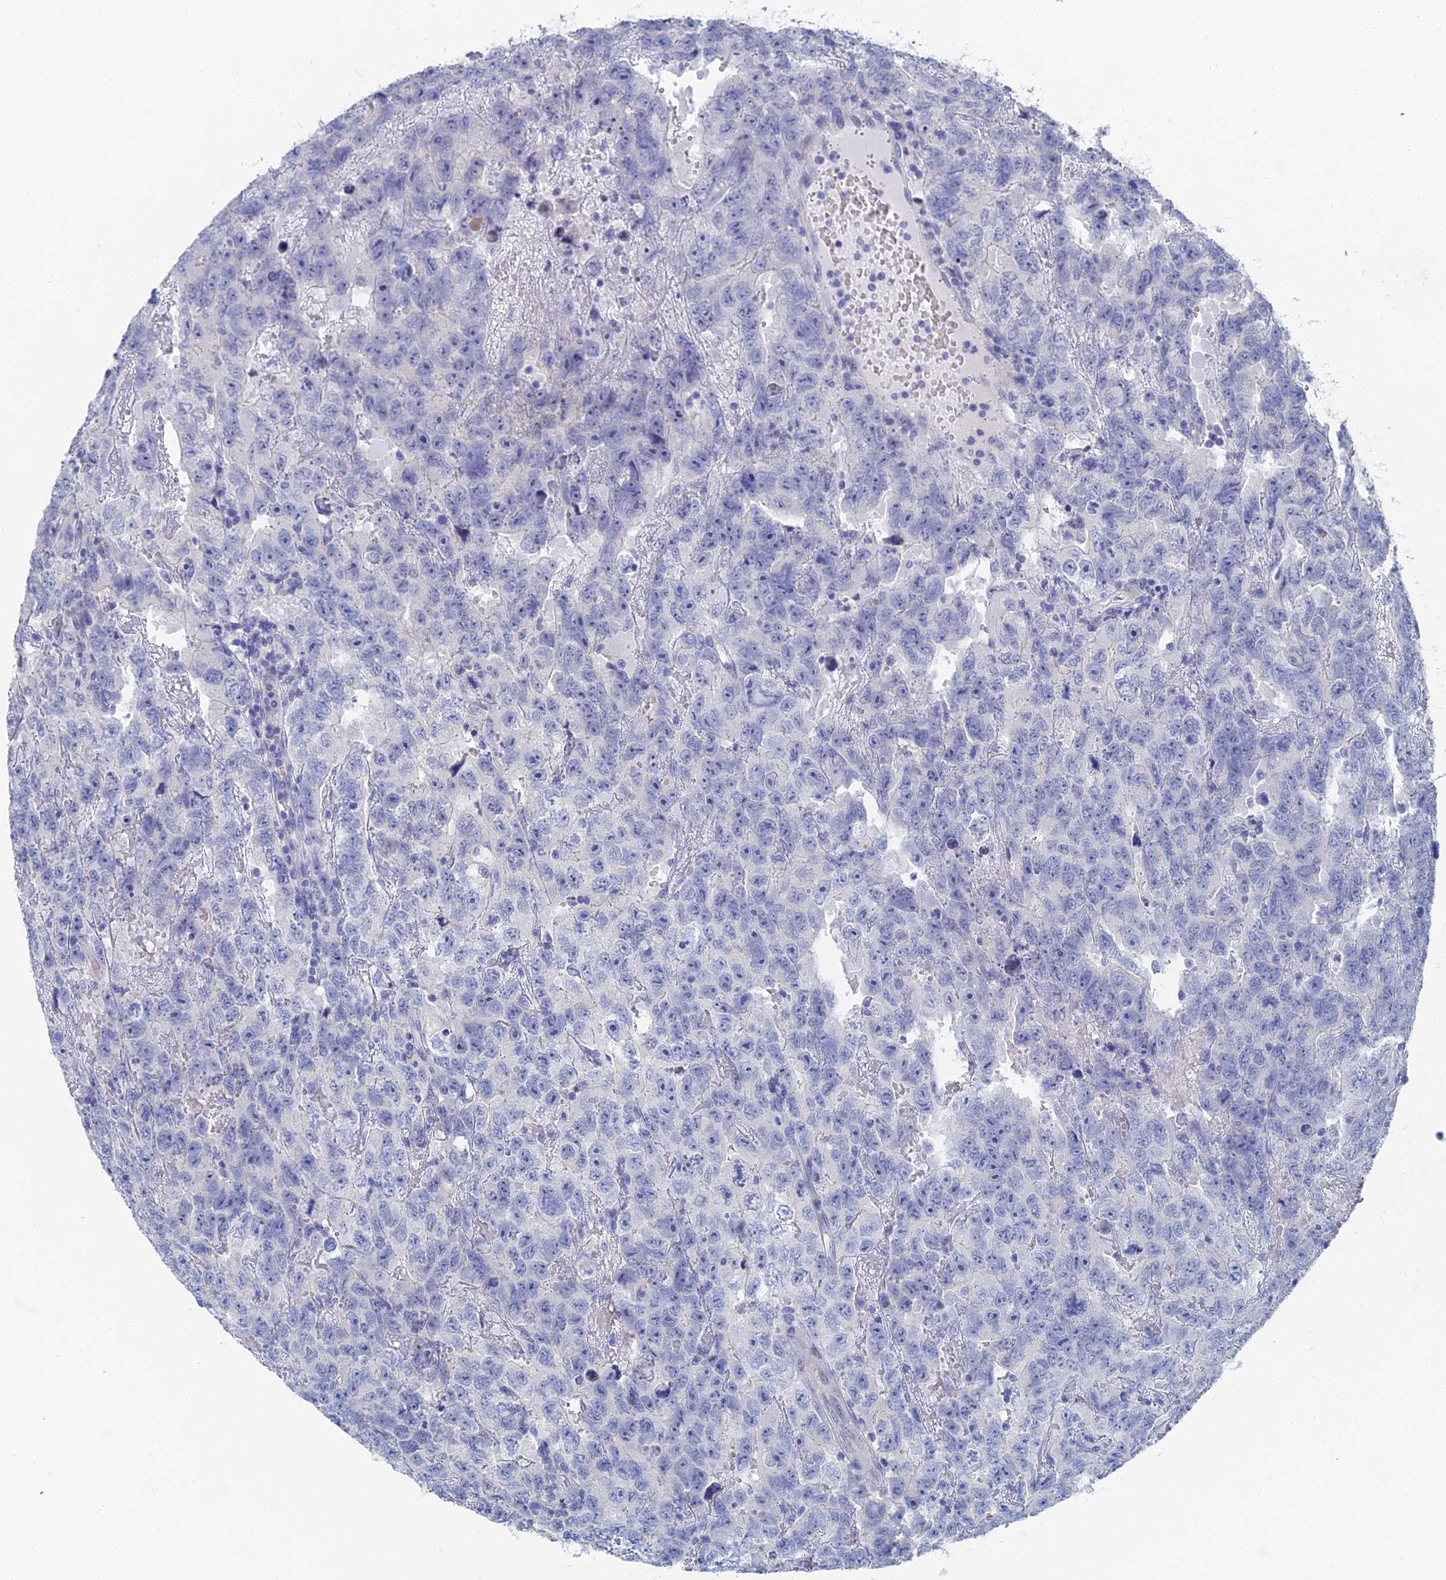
{"staining": {"intensity": "negative", "quantity": "none", "location": "none"}, "tissue": "testis cancer", "cell_type": "Tumor cells", "image_type": "cancer", "snomed": [{"axis": "morphology", "description": "Carcinoma, Embryonal, NOS"}, {"axis": "topography", "description": "Testis"}], "caption": "This image is of testis cancer (embryonal carcinoma) stained with immunohistochemistry to label a protein in brown with the nuclei are counter-stained blue. There is no positivity in tumor cells.", "gene": "GFAP", "patient": {"sex": "male", "age": 45}}